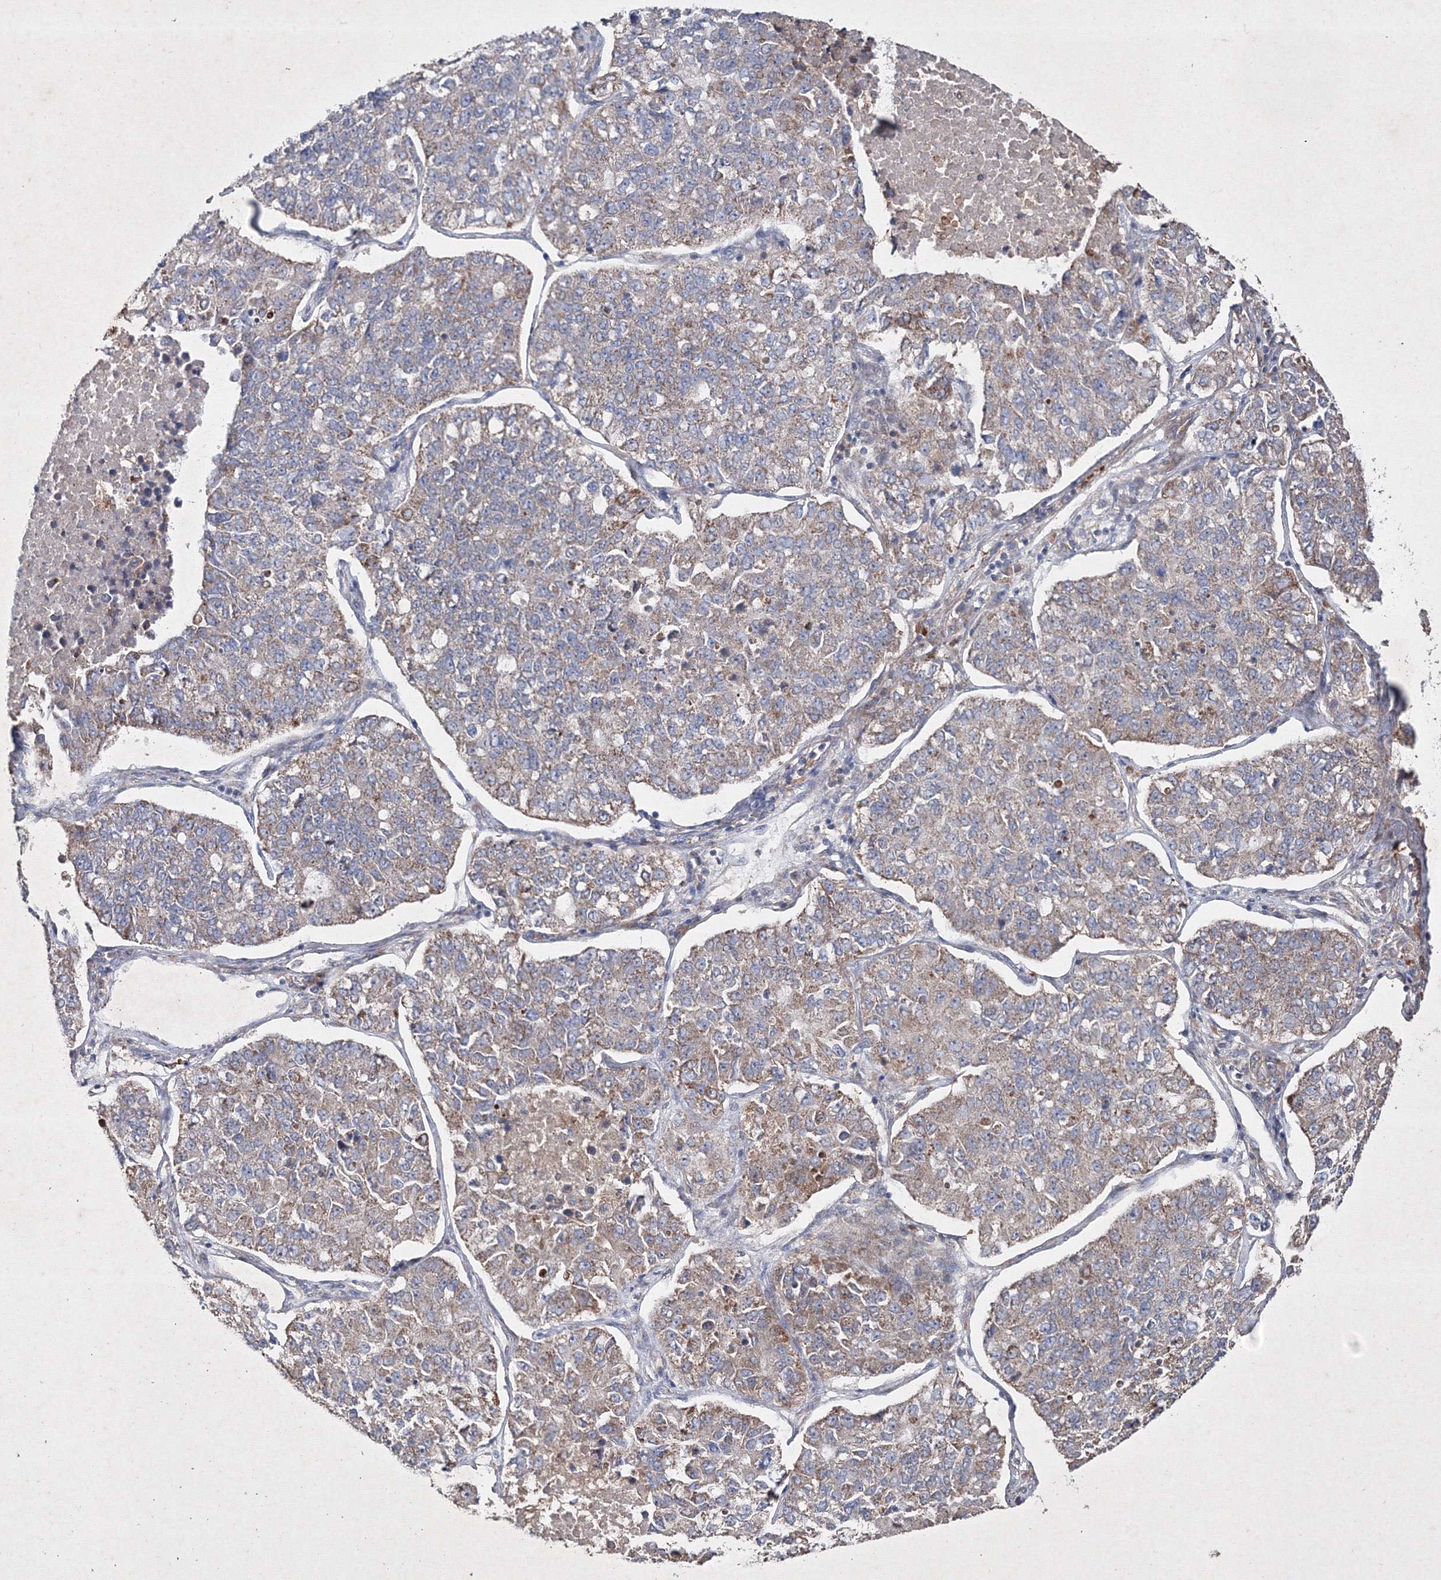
{"staining": {"intensity": "weak", "quantity": ">75%", "location": "cytoplasmic/membranous"}, "tissue": "lung cancer", "cell_type": "Tumor cells", "image_type": "cancer", "snomed": [{"axis": "morphology", "description": "Adenocarcinoma, NOS"}, {"axis": "topography", "description": "Lung"}], "caption": "Brown immunohistochemical staining in adenocarcinoma (lung) shows weak cytoplasmic/membranous expression in approximately >75% of tumor cells.", "gene": "GFM1", "patient": {"sex": "male", "age": 49}}